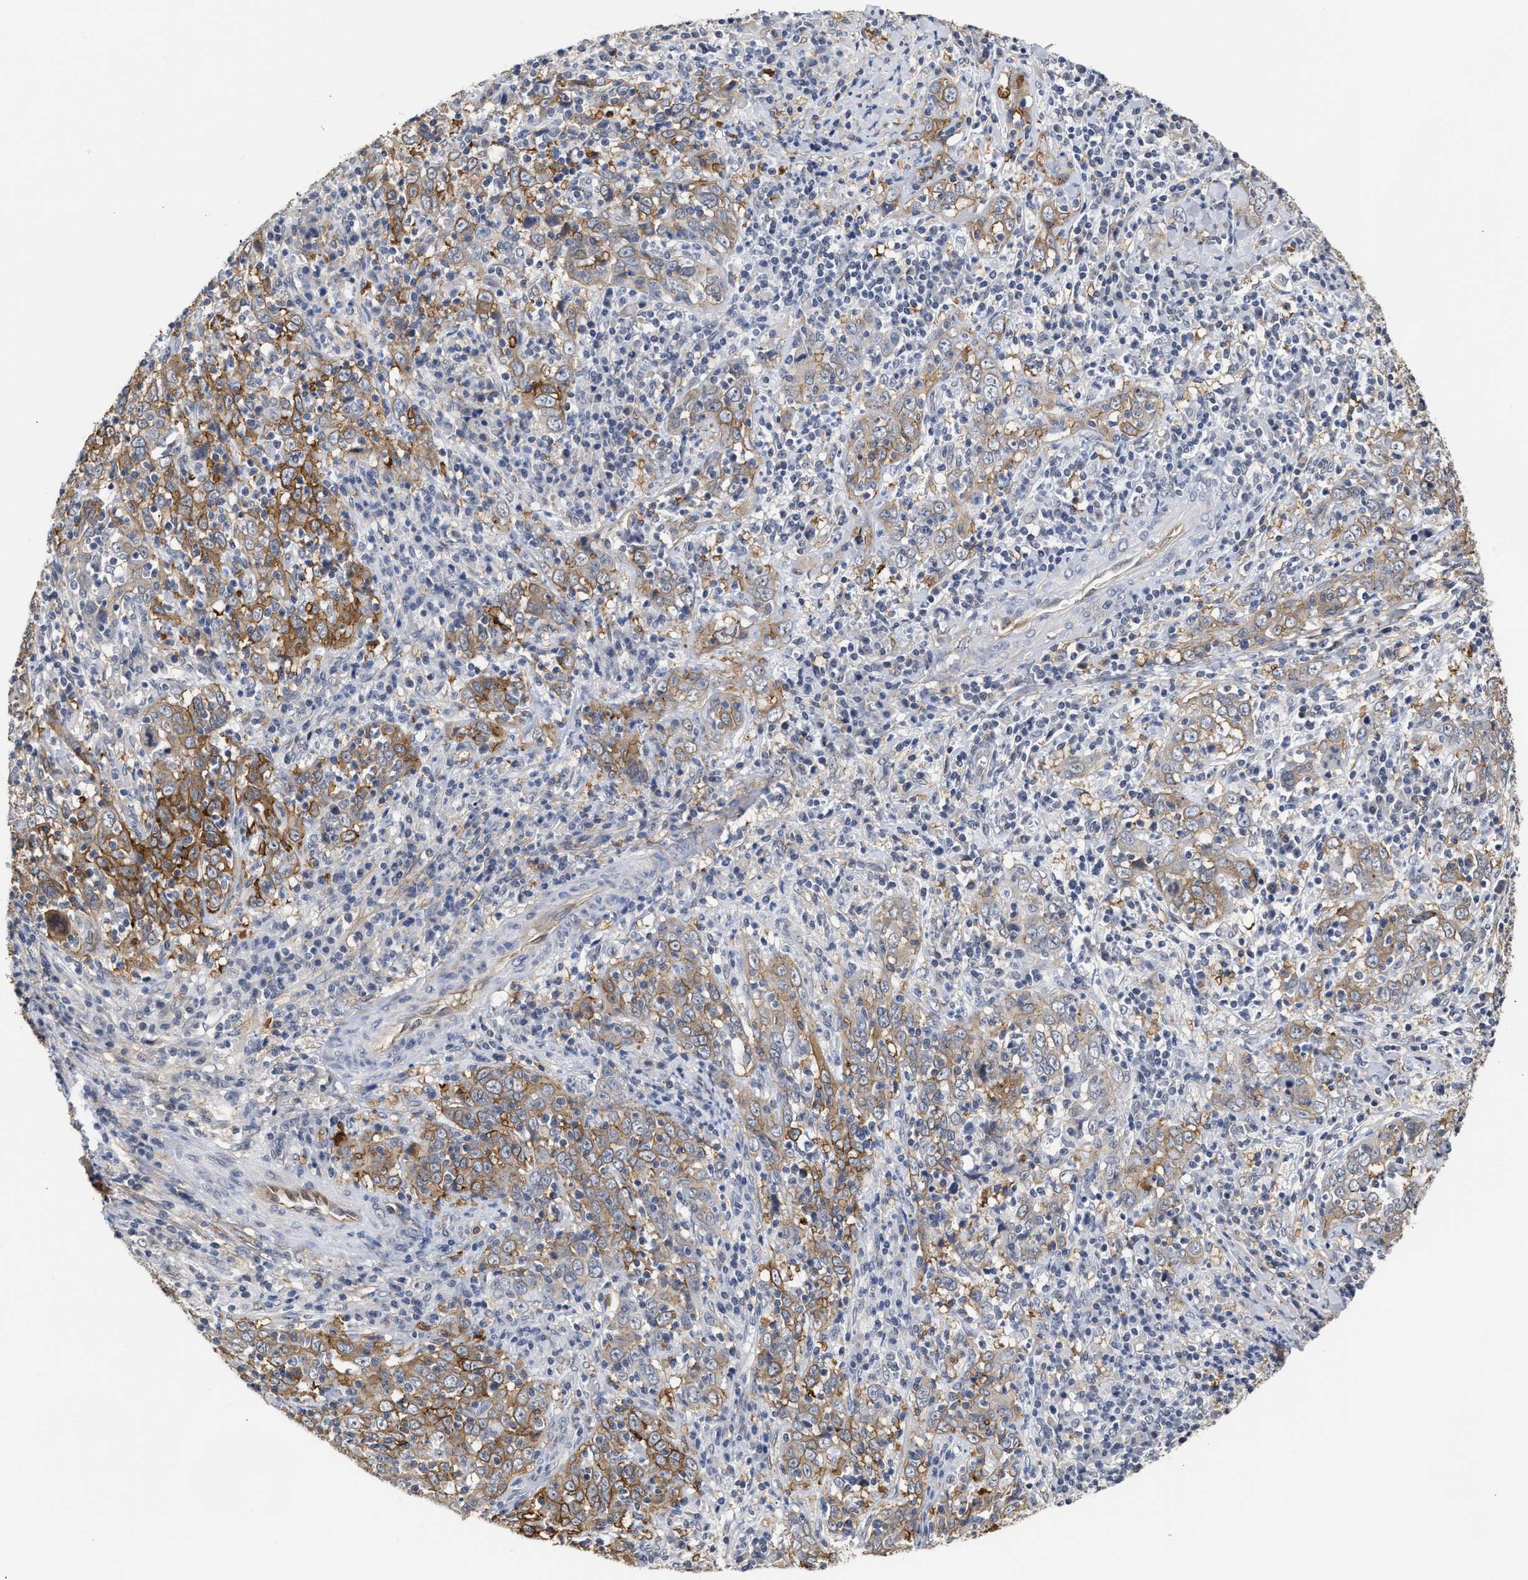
{"staining": {"intensity": "moderate", "quantity": ">75%", "location": "cytoplasmic/membranous"}, "tissue": "cervical cancer", "cell_type": "Tumor cells", "image_type": "cancer", "snomed": [{"axis": "morphology", "description": "Squamous cell carcinoma, NOS"}, {"axis": "topography", "description": "Cervix"}], "caption": "Immunohistochemistry (IHC) staining of cervical cancer (squamous cell carcinoma), which exhibits medium levels of moderate cytoplasmic/membranous expression in approximately >75% of tumor cells indicating moderate cytoplasmic/membranous protein expression. The staining was performed using DAB (brown) for protein detection and nuclei were counterstained in hematoxylin (blue).", "gene": "AHNAK2", "patient": {"sex": "female", "age": 46}}